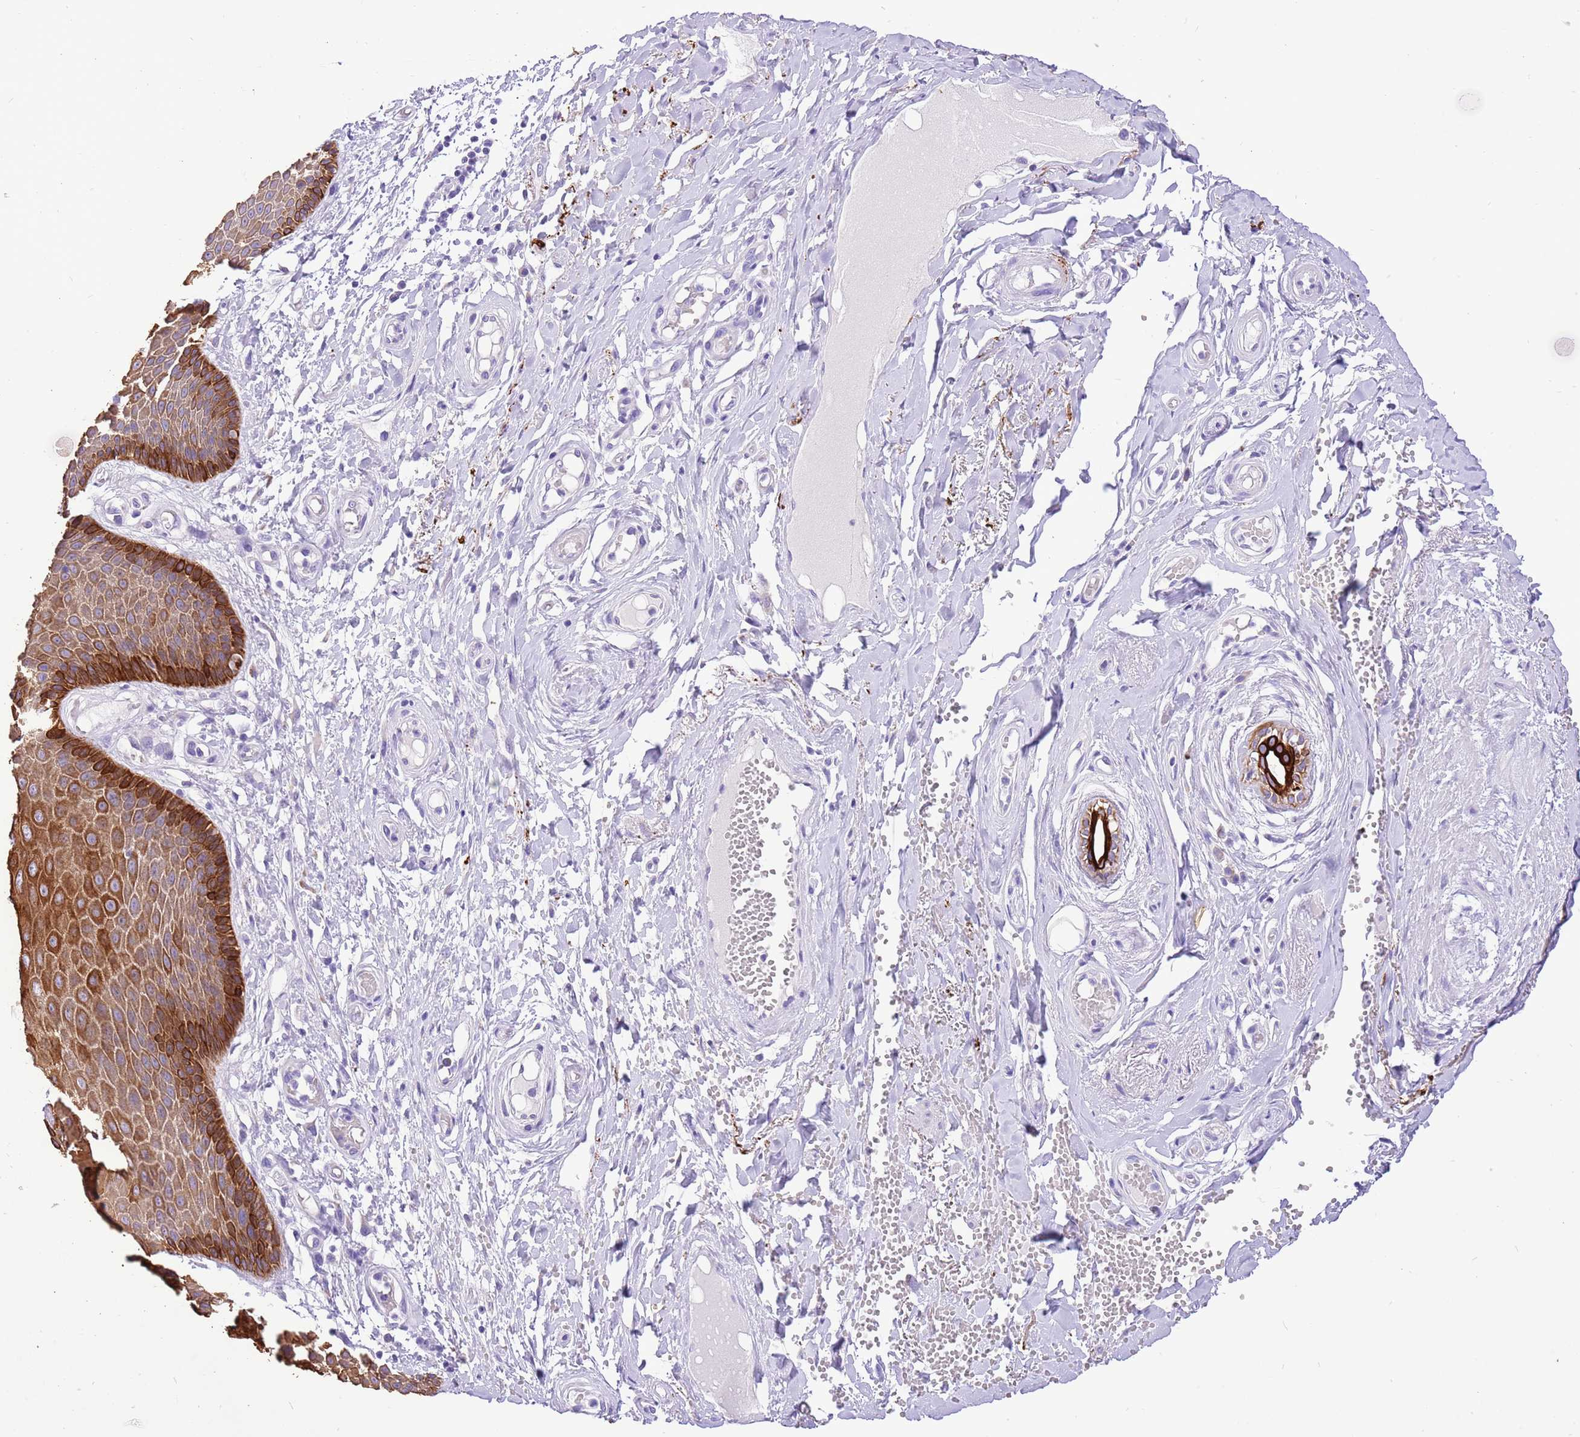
{"staining": {"intensity": "strong", "quantity": ">75%", "location": "cytoplasmic/membranous"}, "tissue": "skin", "cell_type": "Epidermal cells", "image_type": "normal", "snomed": [{"axis": "morphology", "description": "Normal tissue, NOS"}, {"axis": "topography", "description": "Anal"}], "caption": "Strong cytoplasmic/membranous positivity for a protein is present in about >75% of epidermal cells of unremarkable skin using immunohistochemistry.", "gene": "R3HDM4", "patient": {"sex": "male", "age": 78}}